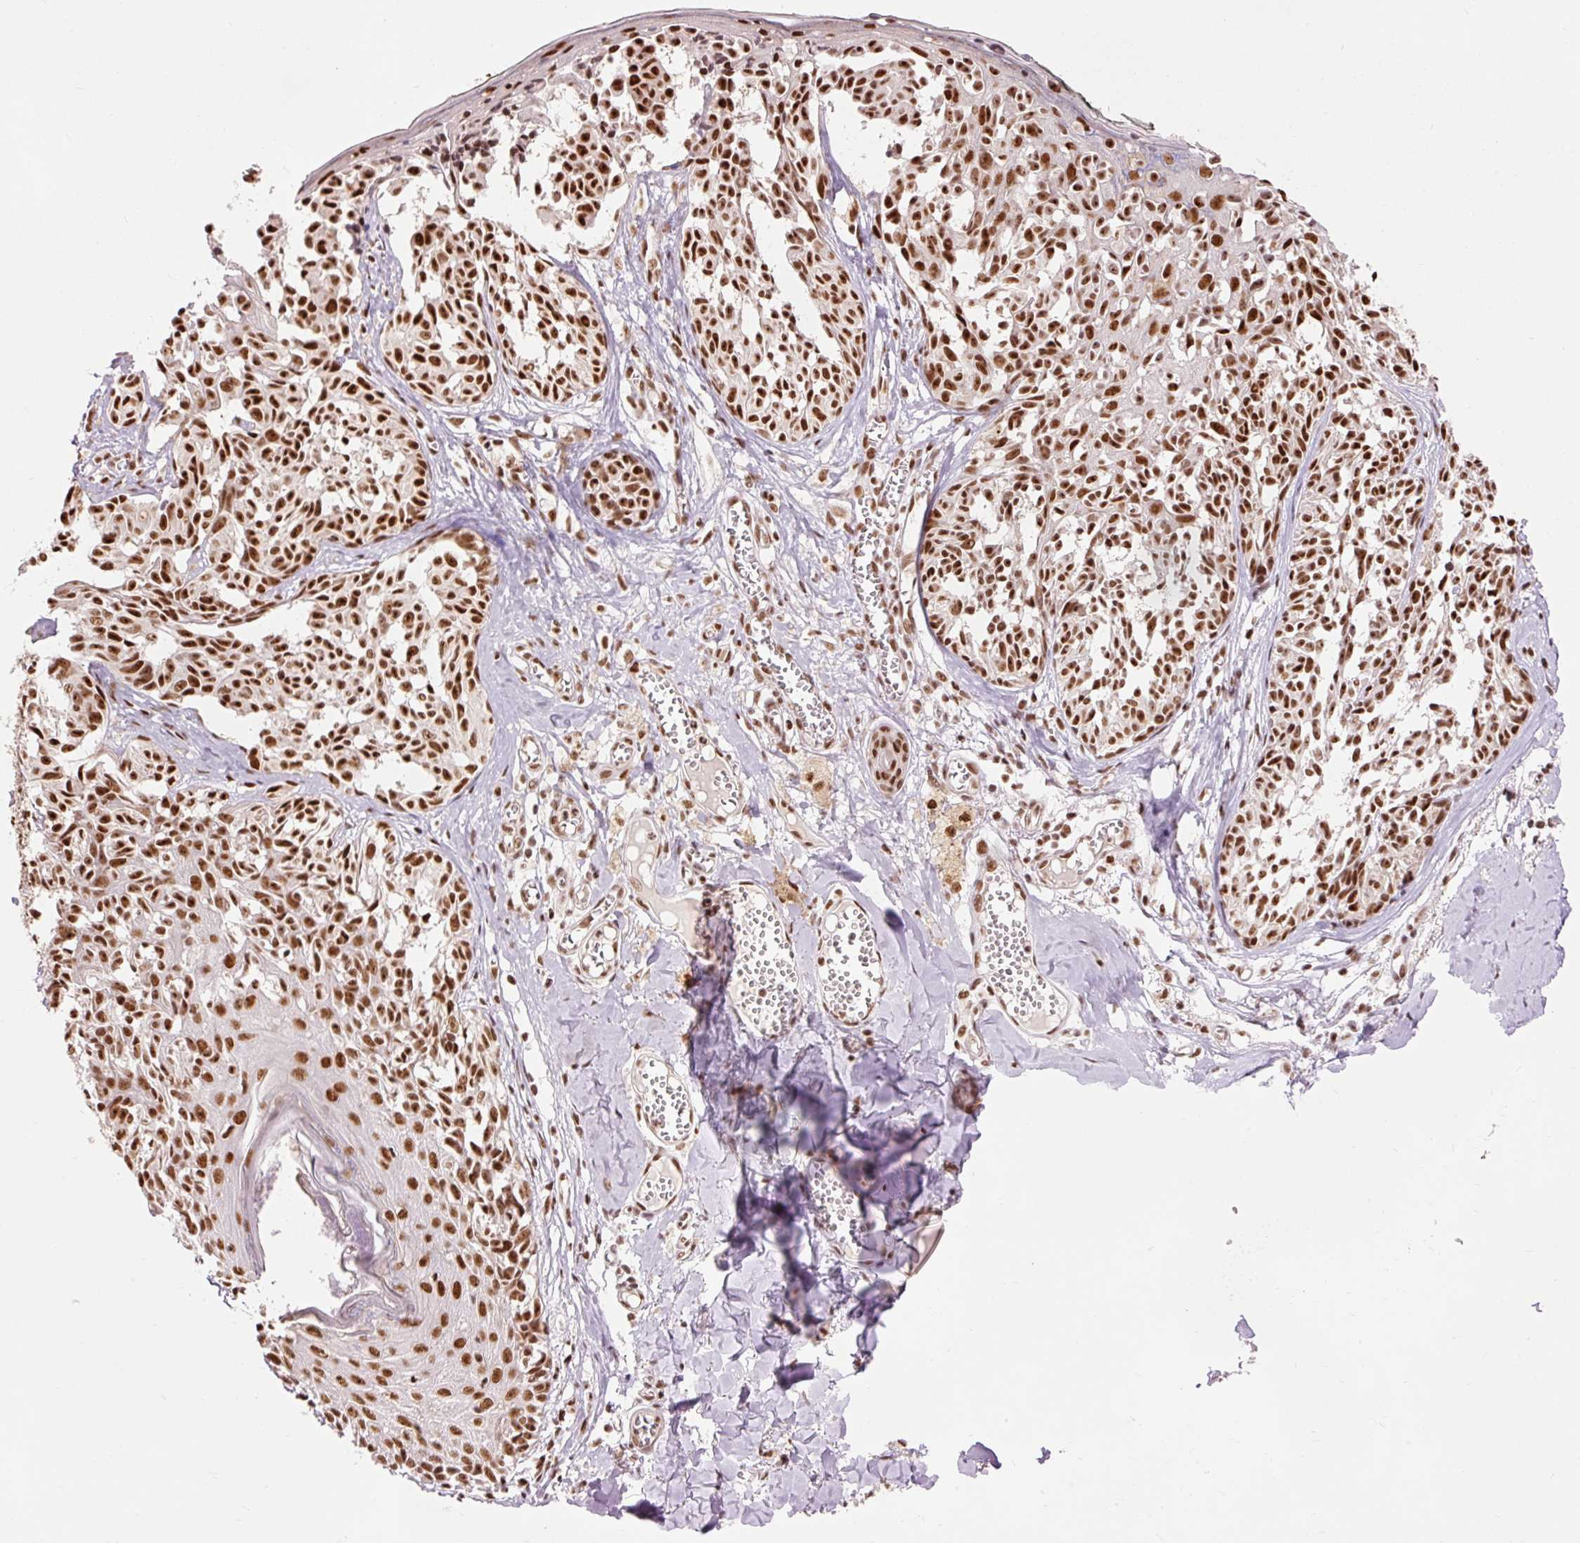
{"staining": {"intensity": "strong", "quantity": ">75%", "location": "nuclear"}, "tissue": "melanoma", "cell_type": "Tumor cells", "image_type": "cancer", "snomed": [{"axis": "morphology", "description": "Malignant melanoma, NOS"}, {"axis": "topography", "description": "Skin"}], "caption": "Immunohistochemistry (DAB (3,3'-diaminobenzidine)) staining of human melanoma shows strong nuclear protein staining in about >75% of tumor cells.", "gene": "ZBTB44", "patient": {"sex": "female", "age": 43}}